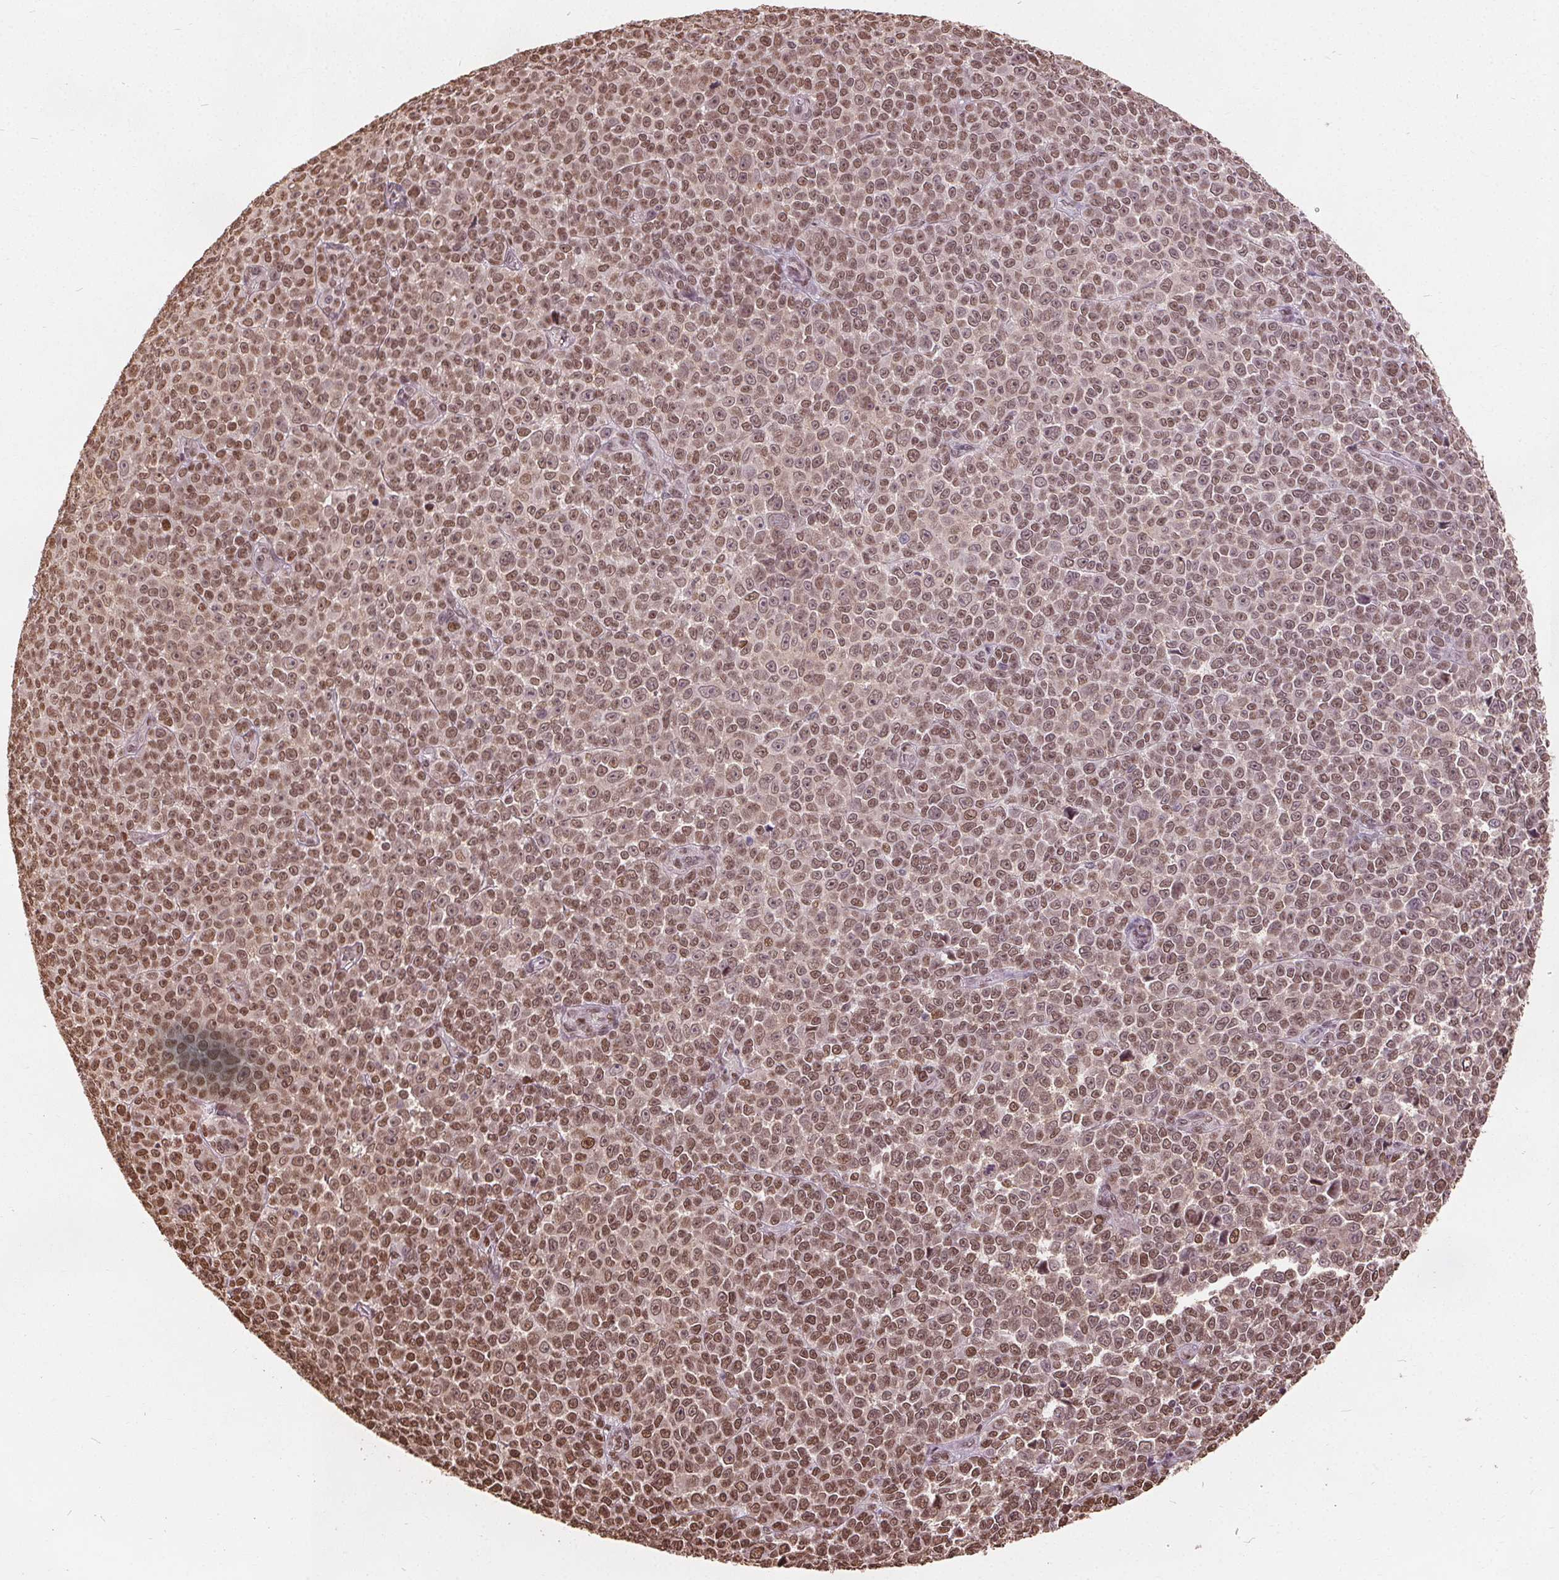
{"staining": {"intensity": "moderate", "quantity": ">75%", "location": "nuclear"}, "tissue": "melanoma", "cell_type": "Tumor cells", "image_type": "cancer", "snomed": [{"axis": "morphology", "description": "Malignant melanoma, NOS"}, {"axis": "topography", "description": "Skin"}], "caption": "The photomicrograph shows a brown stain indicating the presence of a protein in the nuclear of tumor cells in malignant melanoma. The protein of interest is shown in brown color, while the nuclei are stained blue.", "gene": "ISLR2", "patient": {"sex": "female", "age": 95}}